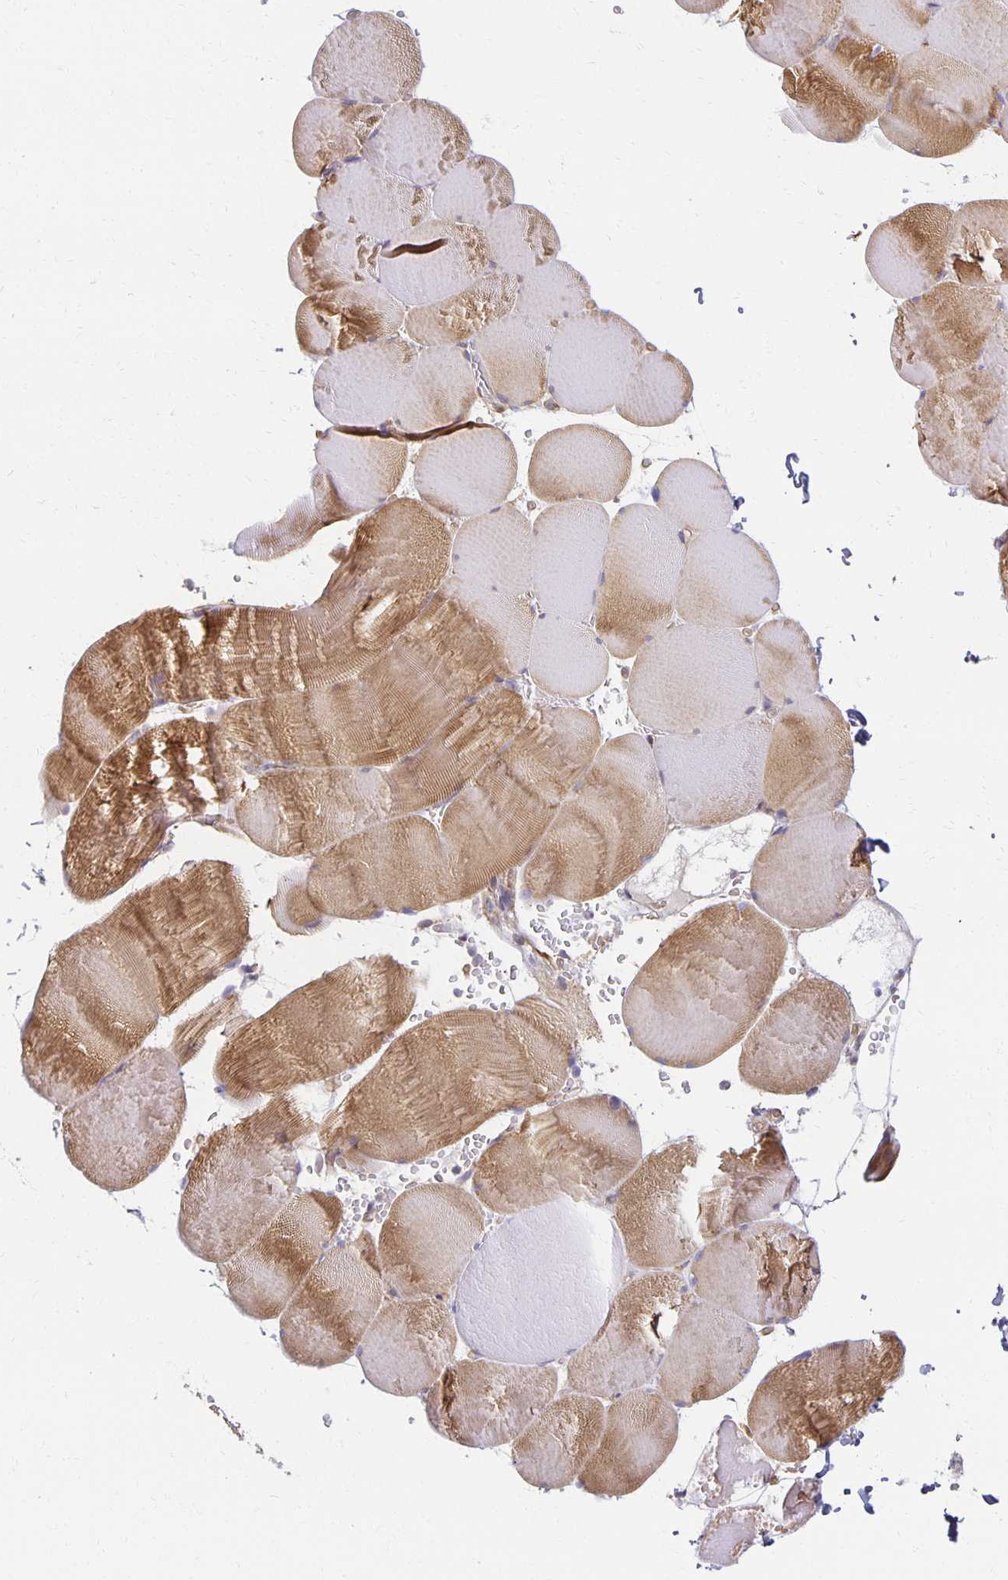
{"staining": {"intensity": "moderate", "quantity": "25%-75%", "location": "cytoplasmic/membranous"}, "tissue": "skeletal muscle", "cell_type": "Myocytes", "image_type": "normal", "snomed": [{"axis": "morphology", "description": "Normal tissue, NOS"}, {"axis": "topography", "description": "Skeletal muscle"}, {"axis": "topography", "description": "Head-Neck"}], "caption": "About 25%-75% of myocytes in unremarkable skeletal muscle exhibit moderate cytoplasmic/membranous protein expression as visualized by brown immunohistochemical staining.", "gene": "SORL1", "patient": {"sex": "male", "age": 66}}